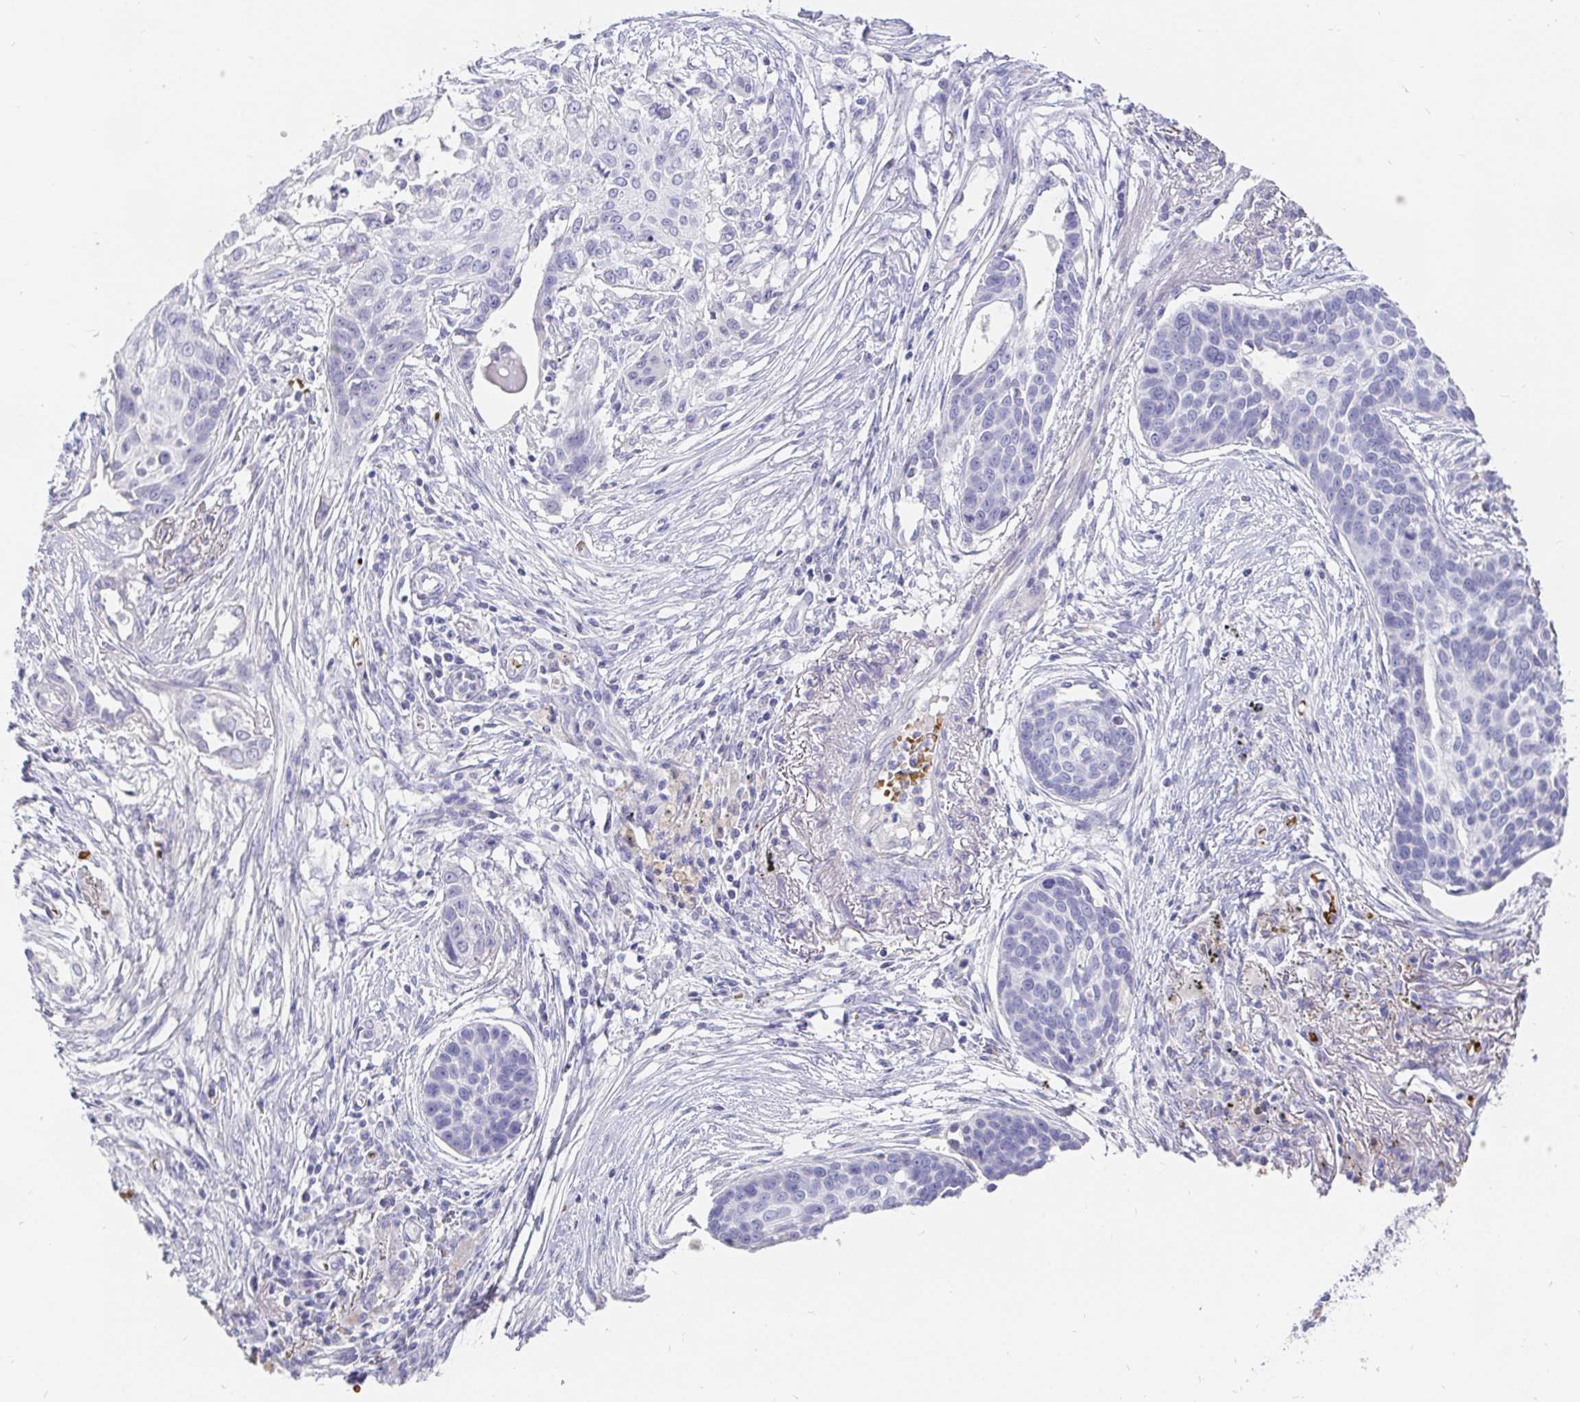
{"staining": {"intensity": "negative", "quantity": "none", "location": "none"}, "tissue": "lung cancer", "cell_type": "Tumor cells", "image_type": "cancer", "snomed": [{"axis": "morphology", "description": "Squamous cell carcinoma, NOS"}, {"axis": "topography", "description": "Lung"}], "caption": "Tumor cells show no significant protein staining in squamous cell carcinoma (lung).", "gene": "FGF21", "patient": {"sex": "male", "age": 71}}